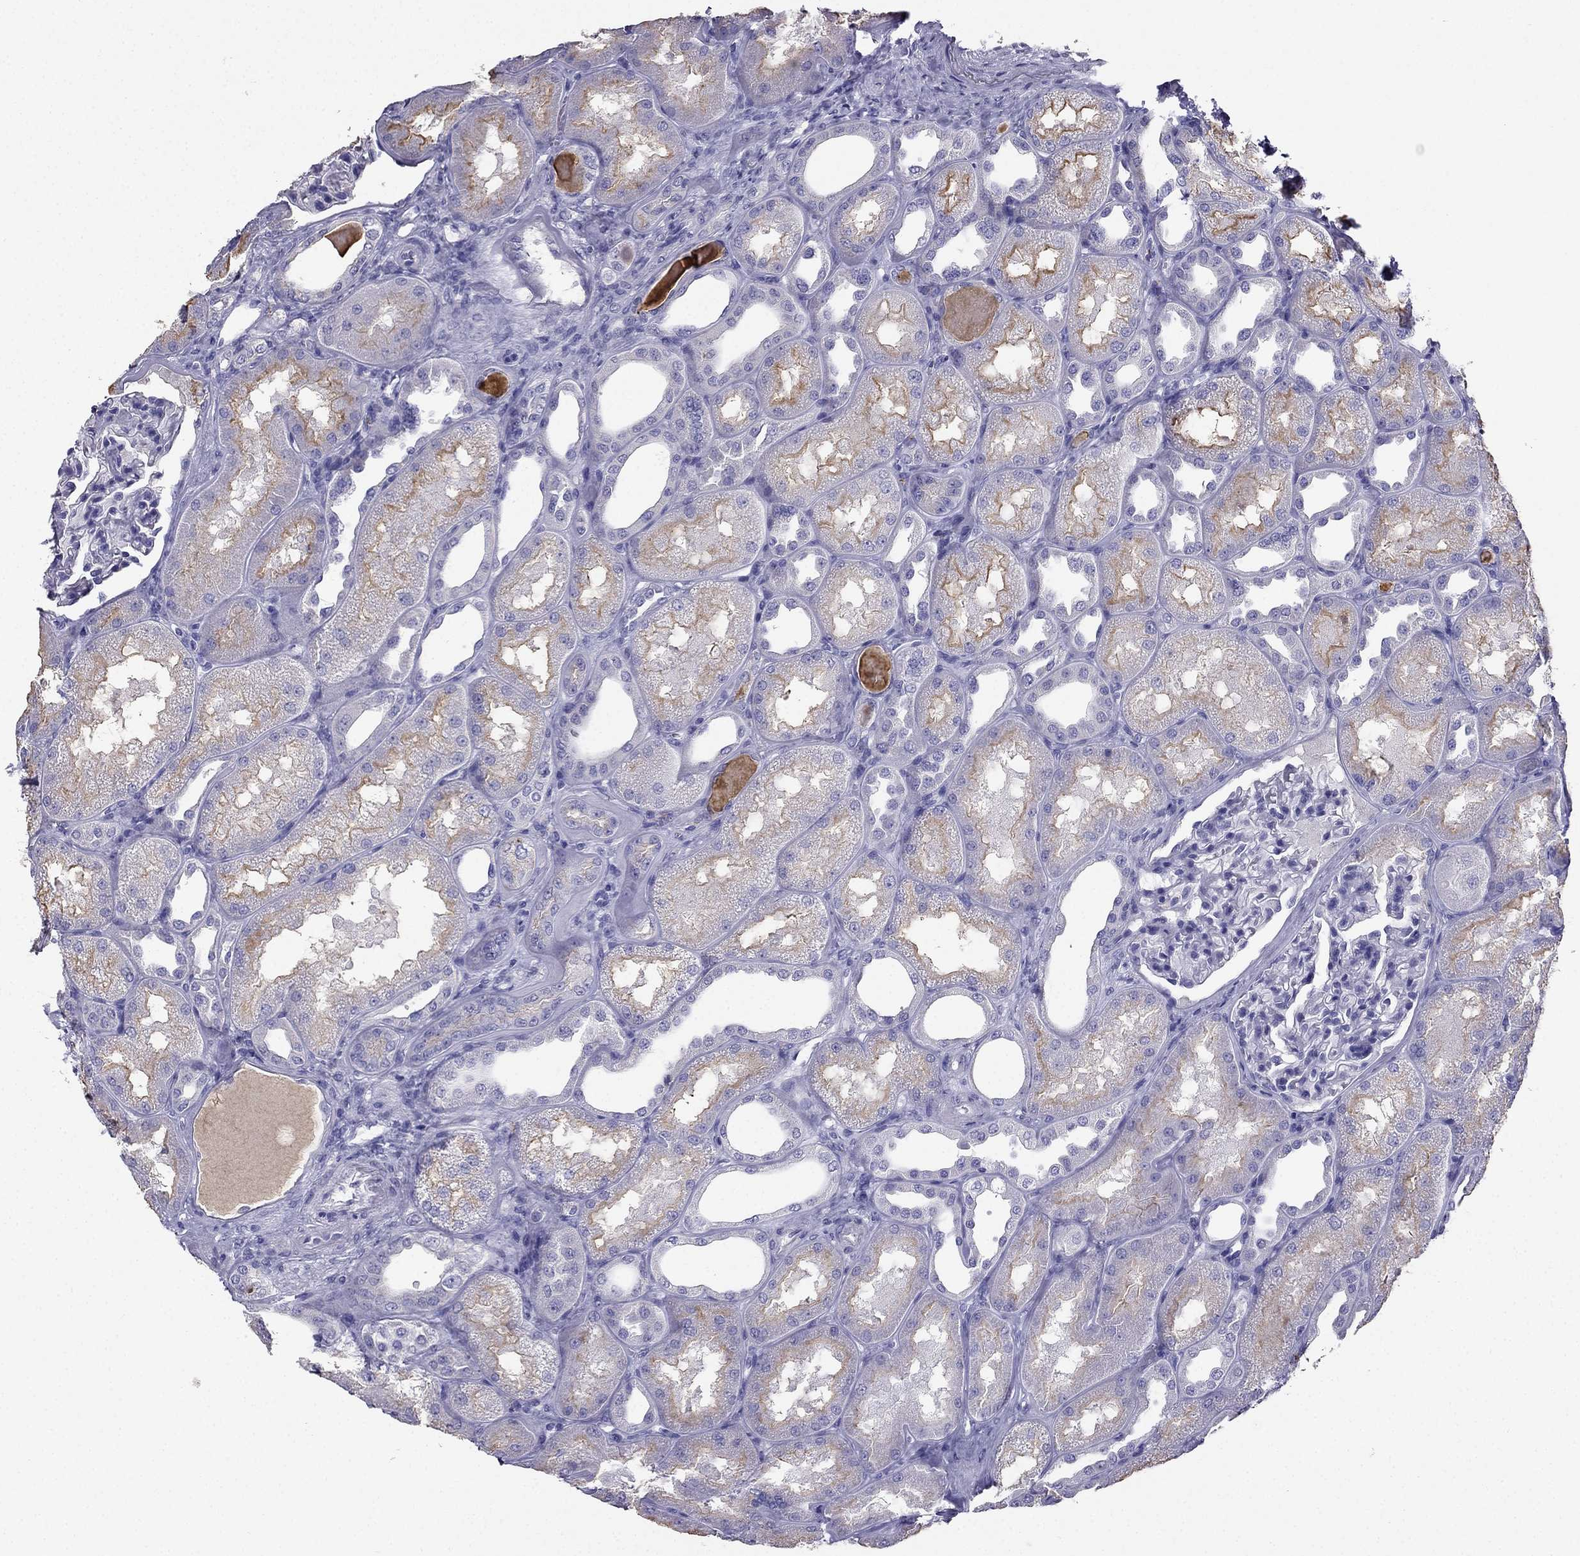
{"staining": {"intensity": "negative", "quantity": "none", "location": "none"}, "tissue": "kidney", "cell_type": "Cells in glomeruli", "image_type": "normal", "snomed": [{"axis": "morphology", "description": "Normal tissue, NOS"}, {"axis": "topography", "description": "Kidney"}], "caption": "DAB (3,3'-diaminobenzidine) immunohistochemical staining of normal kidney shows no significant staining in cells in glomeruli.", "gene": "PTH", "patient": {"sex": "male", "age": 61}}